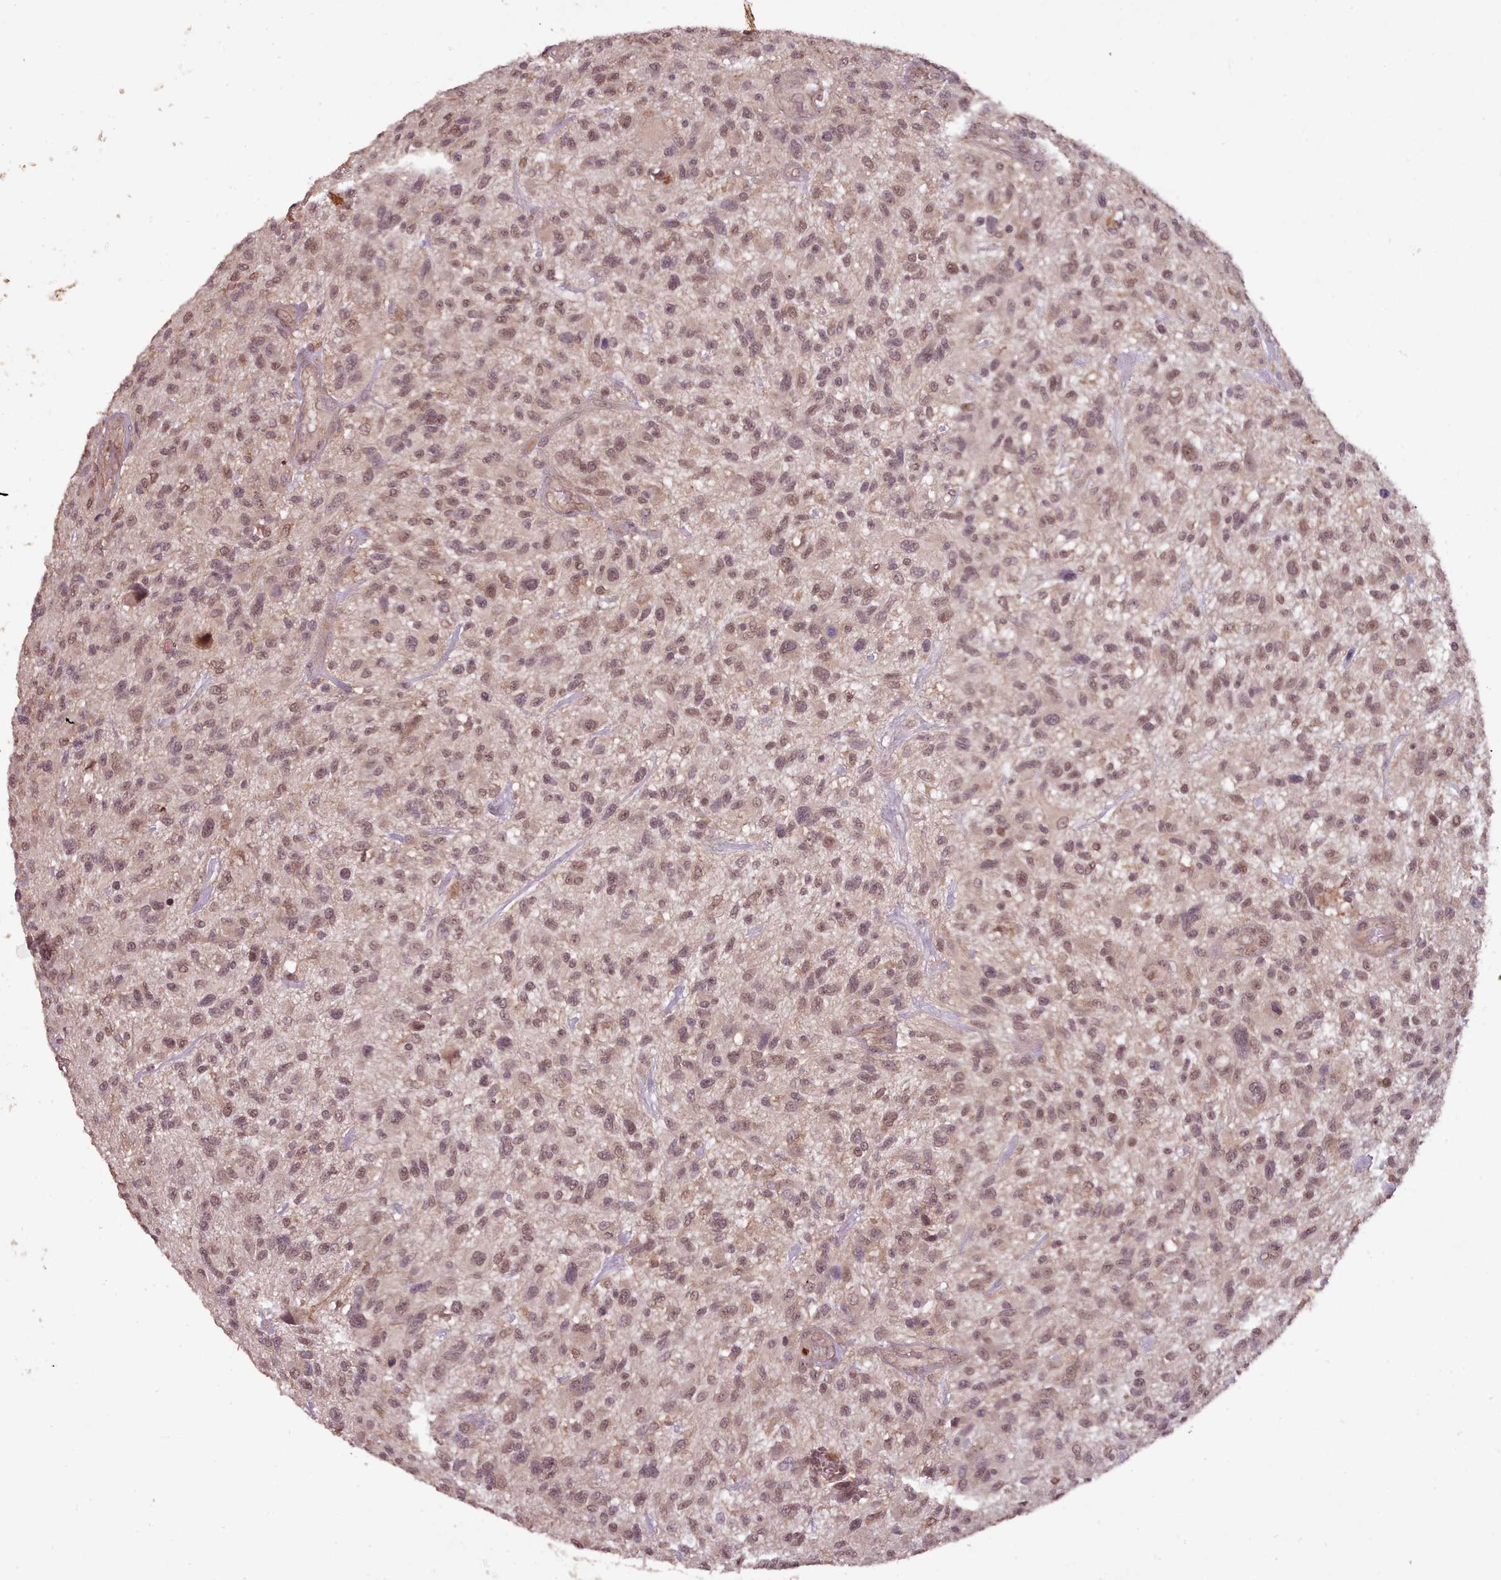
{"staining": {"intensity": "moderate", "quantity": ">75%", "location": "nuclear"}, "tissue": "glioma", "cell_type": "Tumor cells", "image_type": "cancer", "snomed": [{"axis": "morphology", "description": "Glioma, malignant, High grade"}, {"axis": "topography", "description": "Brain"}], "caption": "An immunohistochemistry histopathology image of tumor tissue is shown. Protein staining in brown shows moderate nuclear positivity in glioma within tumor cells. Immunohistochemistry (ihc) stains the protein of interest in brown and the nuclei are stained blue.", "gene": "CDC6", "patient": {"sex": "male", "age": 47}}